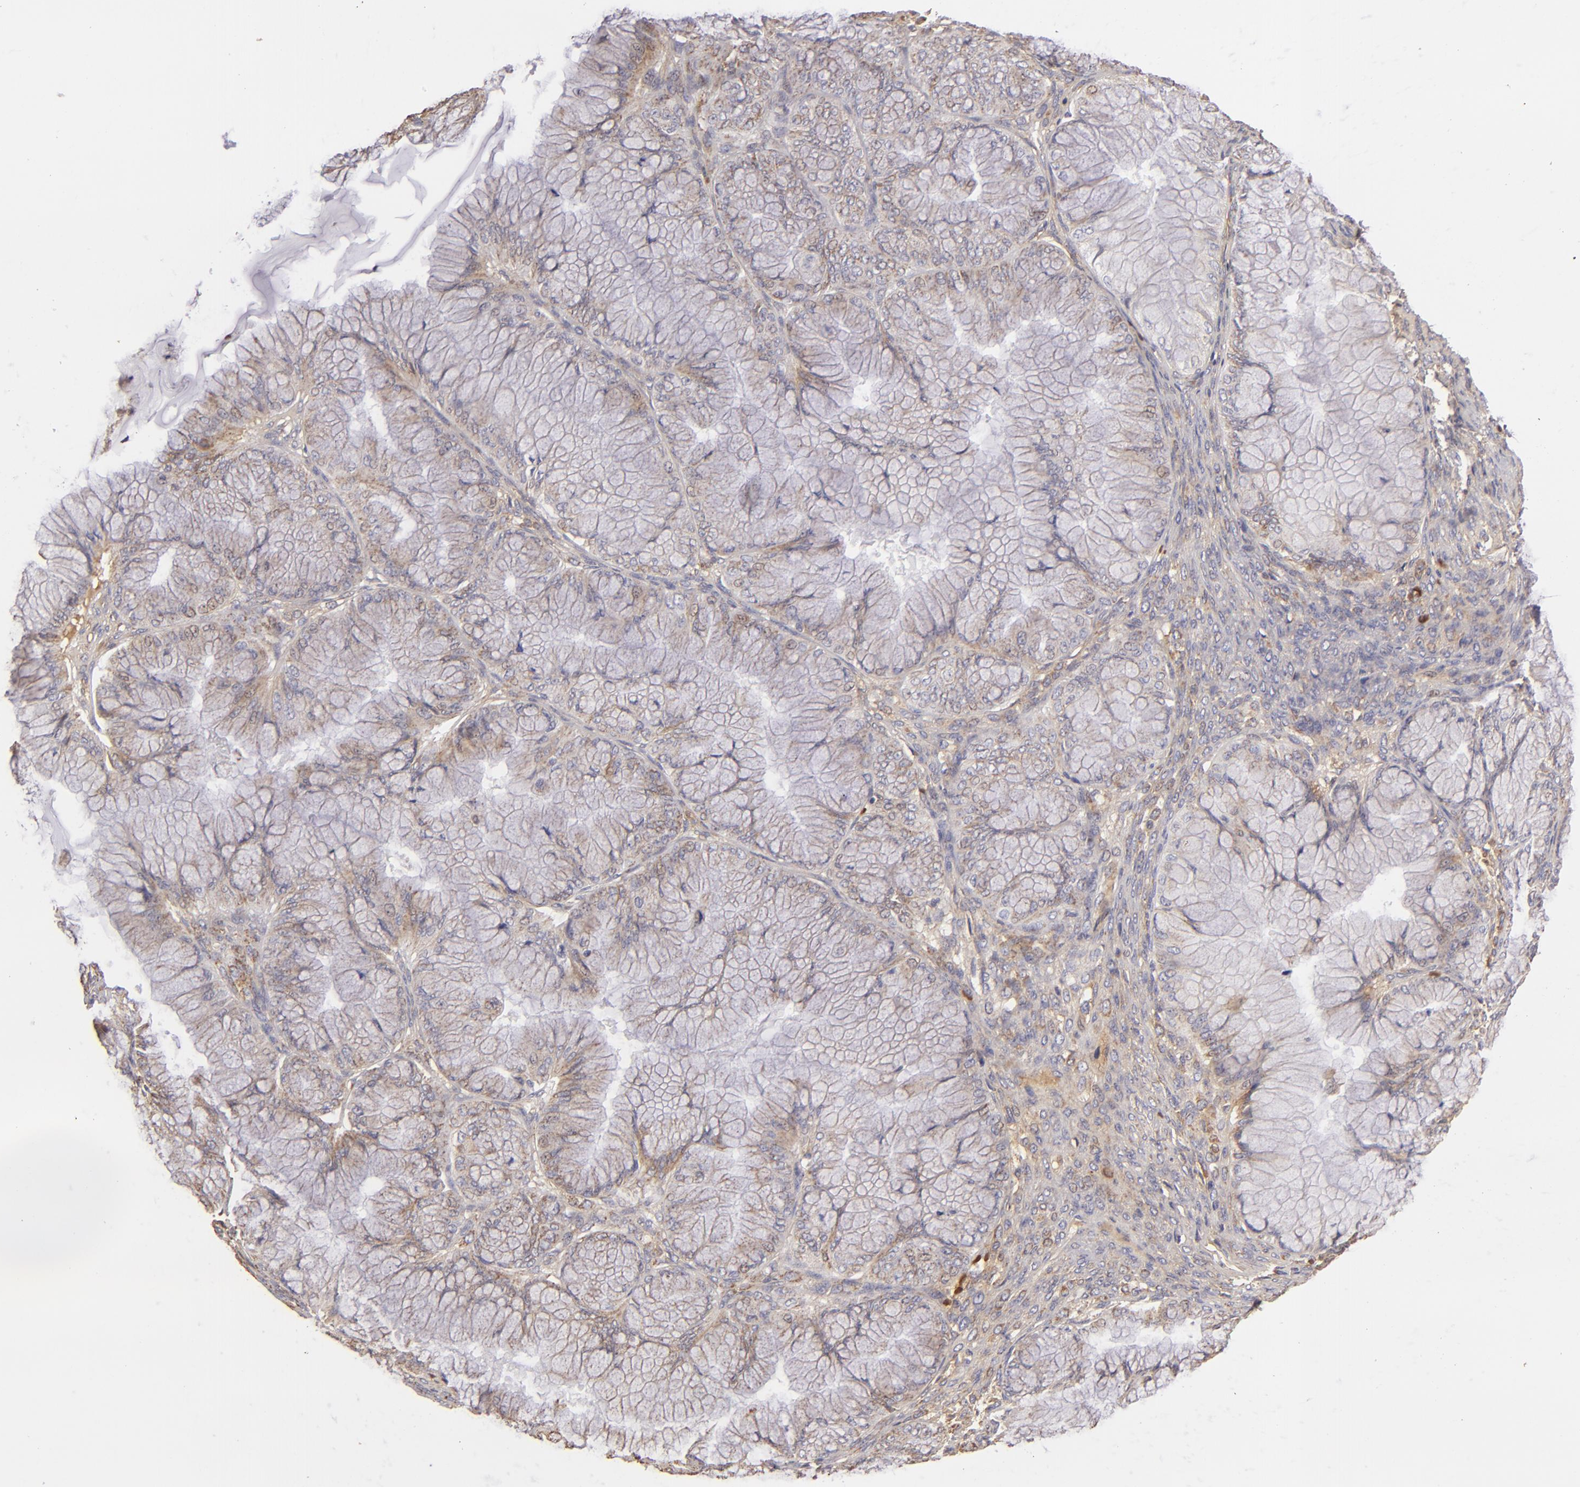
{"staining": {"intensity": "weak", "quantity": ">75%", "location": "cytoplasmic/membranous"}, "tissue": "ovarian cancer", "cell_type": "Tumor cells", "image_type": "cancer", "snomed": [{"axis": "morphology", "description": "Cystadenocarcinoma, mucinous, NOS"}, {"axis": "topography", "description": "Ovary"}], "caption": "Weak cytoplasmic/membranous expression is appreciated in approximately >75% of tumor cells in ovarian mucinous cystadenocarcinoma.", "gene": "CFB", "patient": {"sex": "female", "age": 63}}